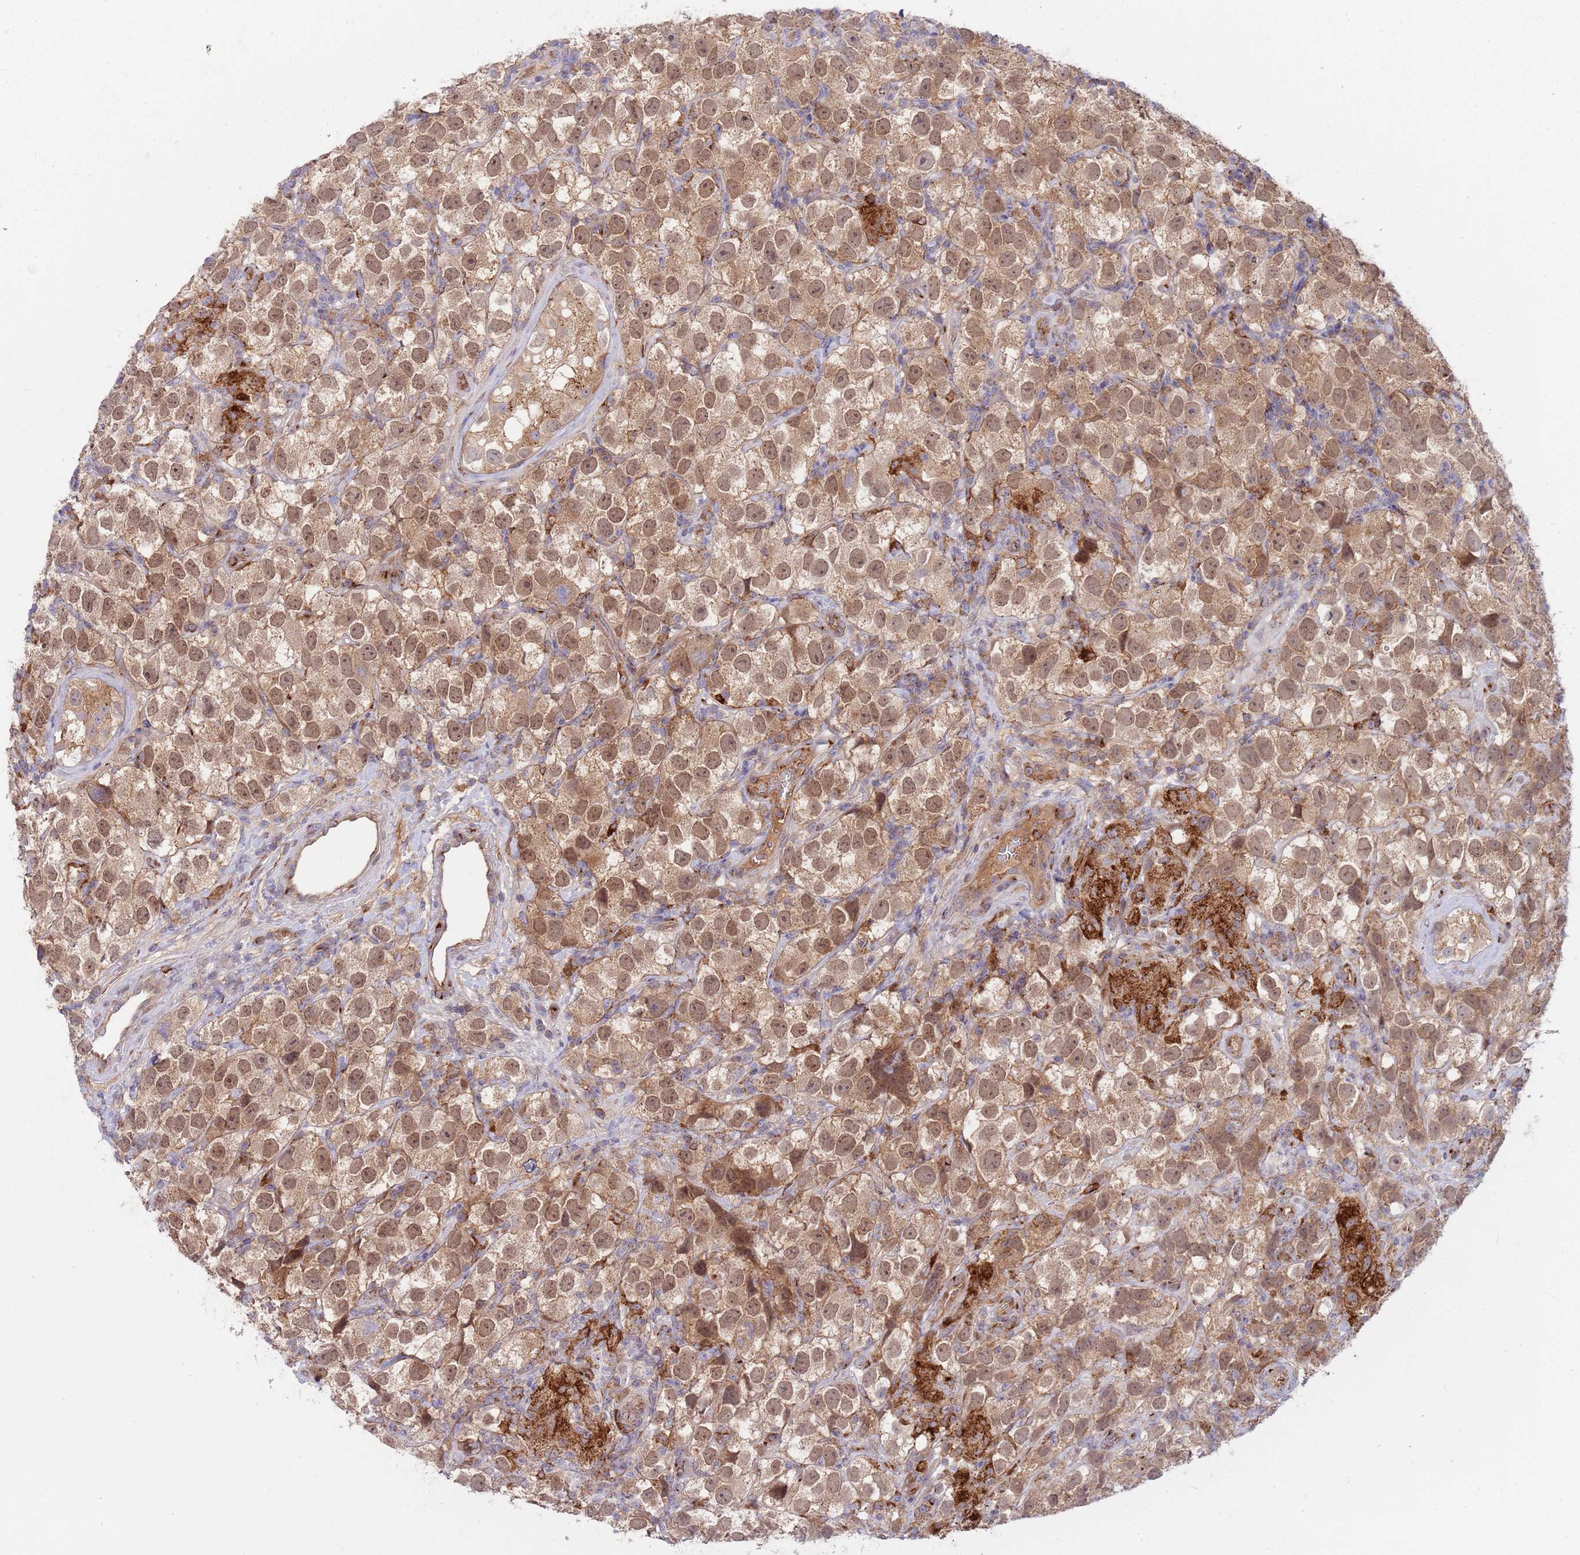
{"staining": {"intensity": "moderate", "quantity": ">75%", "location": "cytoplasmic/membranous,nuclear"}, "tissue": "testis cancer", "cell_type": "Tumor cells", "image_type": "cancer", "snomed": [{"axis": "morphology", "description": "Seminoma, NOS"}, {"axis": "topography", "description": "Testis"}], "caption": "Tumor cells demonstrate moderate cytoplasmic/membranous and nuclear positivity in about >75% of cells in testis cancer.", "gene": "BTBD7", "patient": {"sex": "male", "age": 26}}